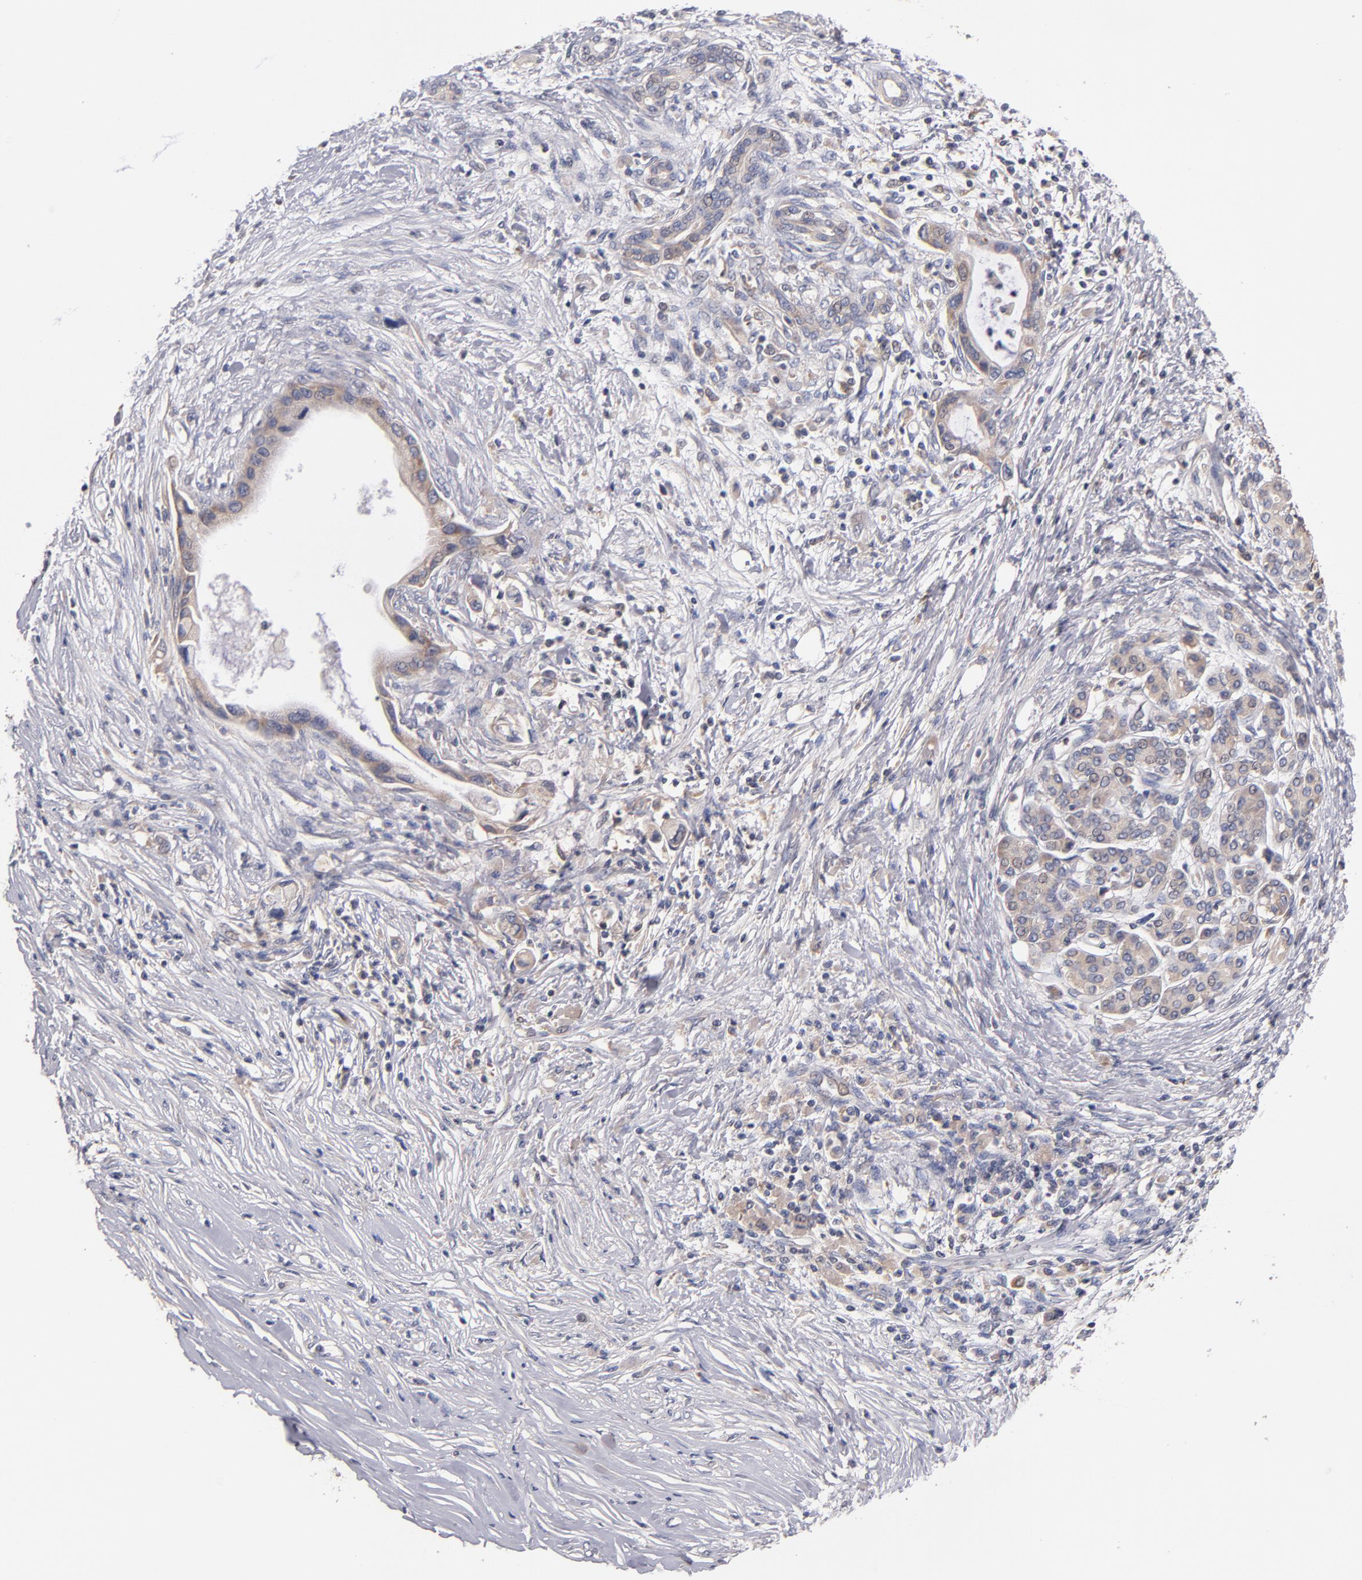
{"staining": {"intensity": "weak", "quantity": ">75%", "location": "cytoplasmic/membranous"}, "tissue": "pancreatic cancer", "cell_type": "Tumor cells", "image_type": "cancer", "snomed": [{"axis": "morphology", "description": "Adenocarcinoma, NOS"}, {"axis": "topography", "description": "Pancreas"}], "caption": "A brown stain labels weak cytoplasmic/membranous expression of a protein in pancreatic cancer tumor cells. The protein is stained brown, and the nuclei are stained in blue (DAB (3,3'-diaminobenzidine) IHC with brightfield microscopy, high magnification).", "gene": "DACT1", "patient": {"sex": "female", "age": 59}}